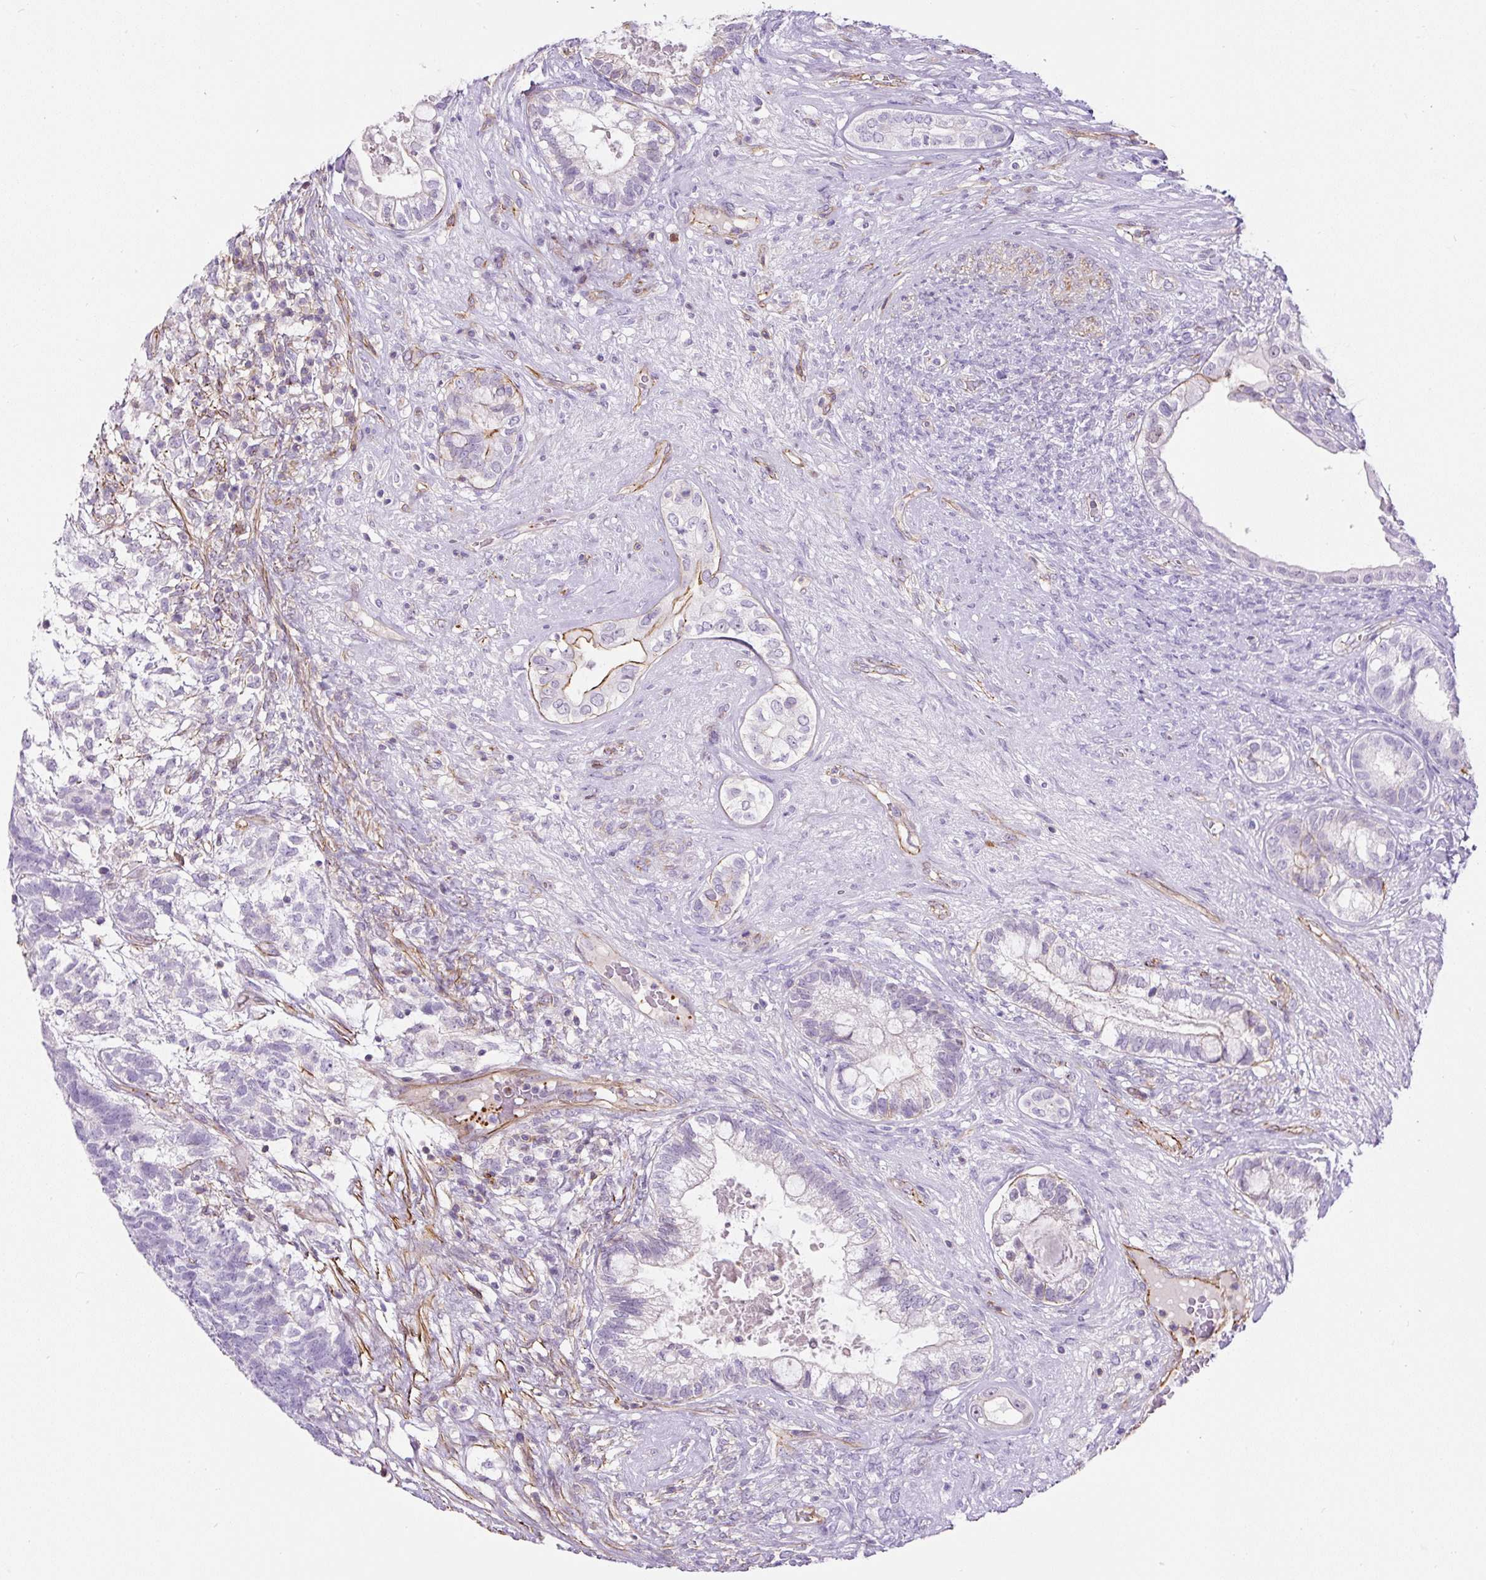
{"staining": {"intensity": "moderate", "quantity": "<25%", "location": "cytoplasmic/membranous"}, "tissue": "testis cancer", "cell_type": "Tumor cells", "image_type": "cancer", "snomed": [{"axis": "morphology", "description": "Seminoma, NOS"}, {"axis": "morphology", "description": "Carcinoma, Embryonal, NOS"}, {"axis": "topography", "description": "Testis"}], "caption": "Brown immunohistochemical staining in embryonal carcinoma (testis) reveals moderate cytoplasmic/membranous positivity in about <25% of tumor cells.", "gene": "B3GALT5", "patient": {"sex": "male", "age": 41}}